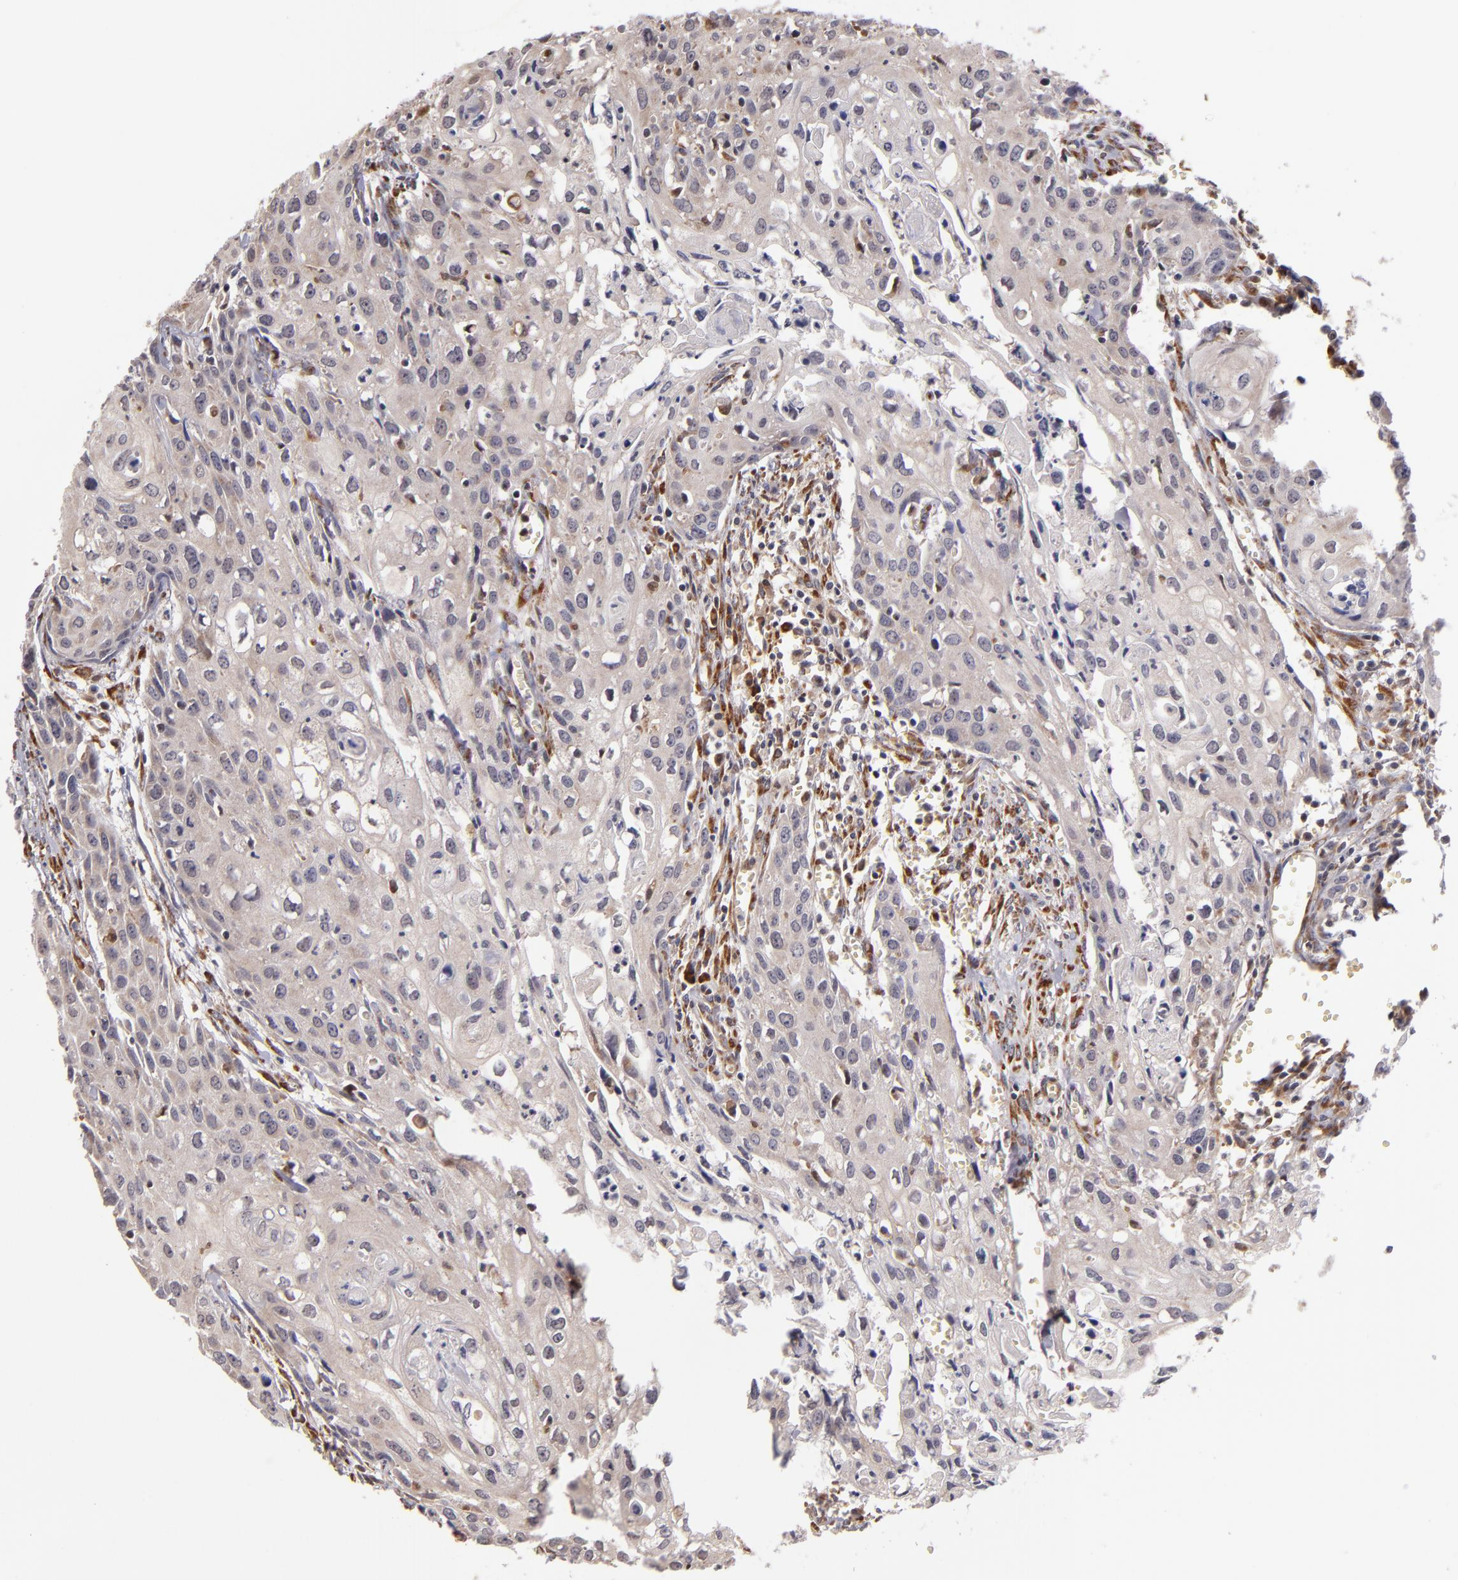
{"staining": {"intensity": "weak", "quantity": ">75%", "location": "cytoplasmic/membranous"}, "tissue": "urothelial cancer", "cell_type": "Tumor cells", "image_type": "cancer", "snomed": [{"axis": "morphology", "description": "Urothelial carcinoma, High grade"}, {"axis": "topography", "description": "Urinary bladder"}], "caption": "This micrograph exhibits high-grade urothelial carcinoma stained with immunohistochemistry to label a protein in brown. The cytoplasmic/membranous of tumor cells show weak positivity for the protein. Nuclei are counter-stained blue.", "gene": "CASP1", "patient": {"sex": "male", "age": 54}}